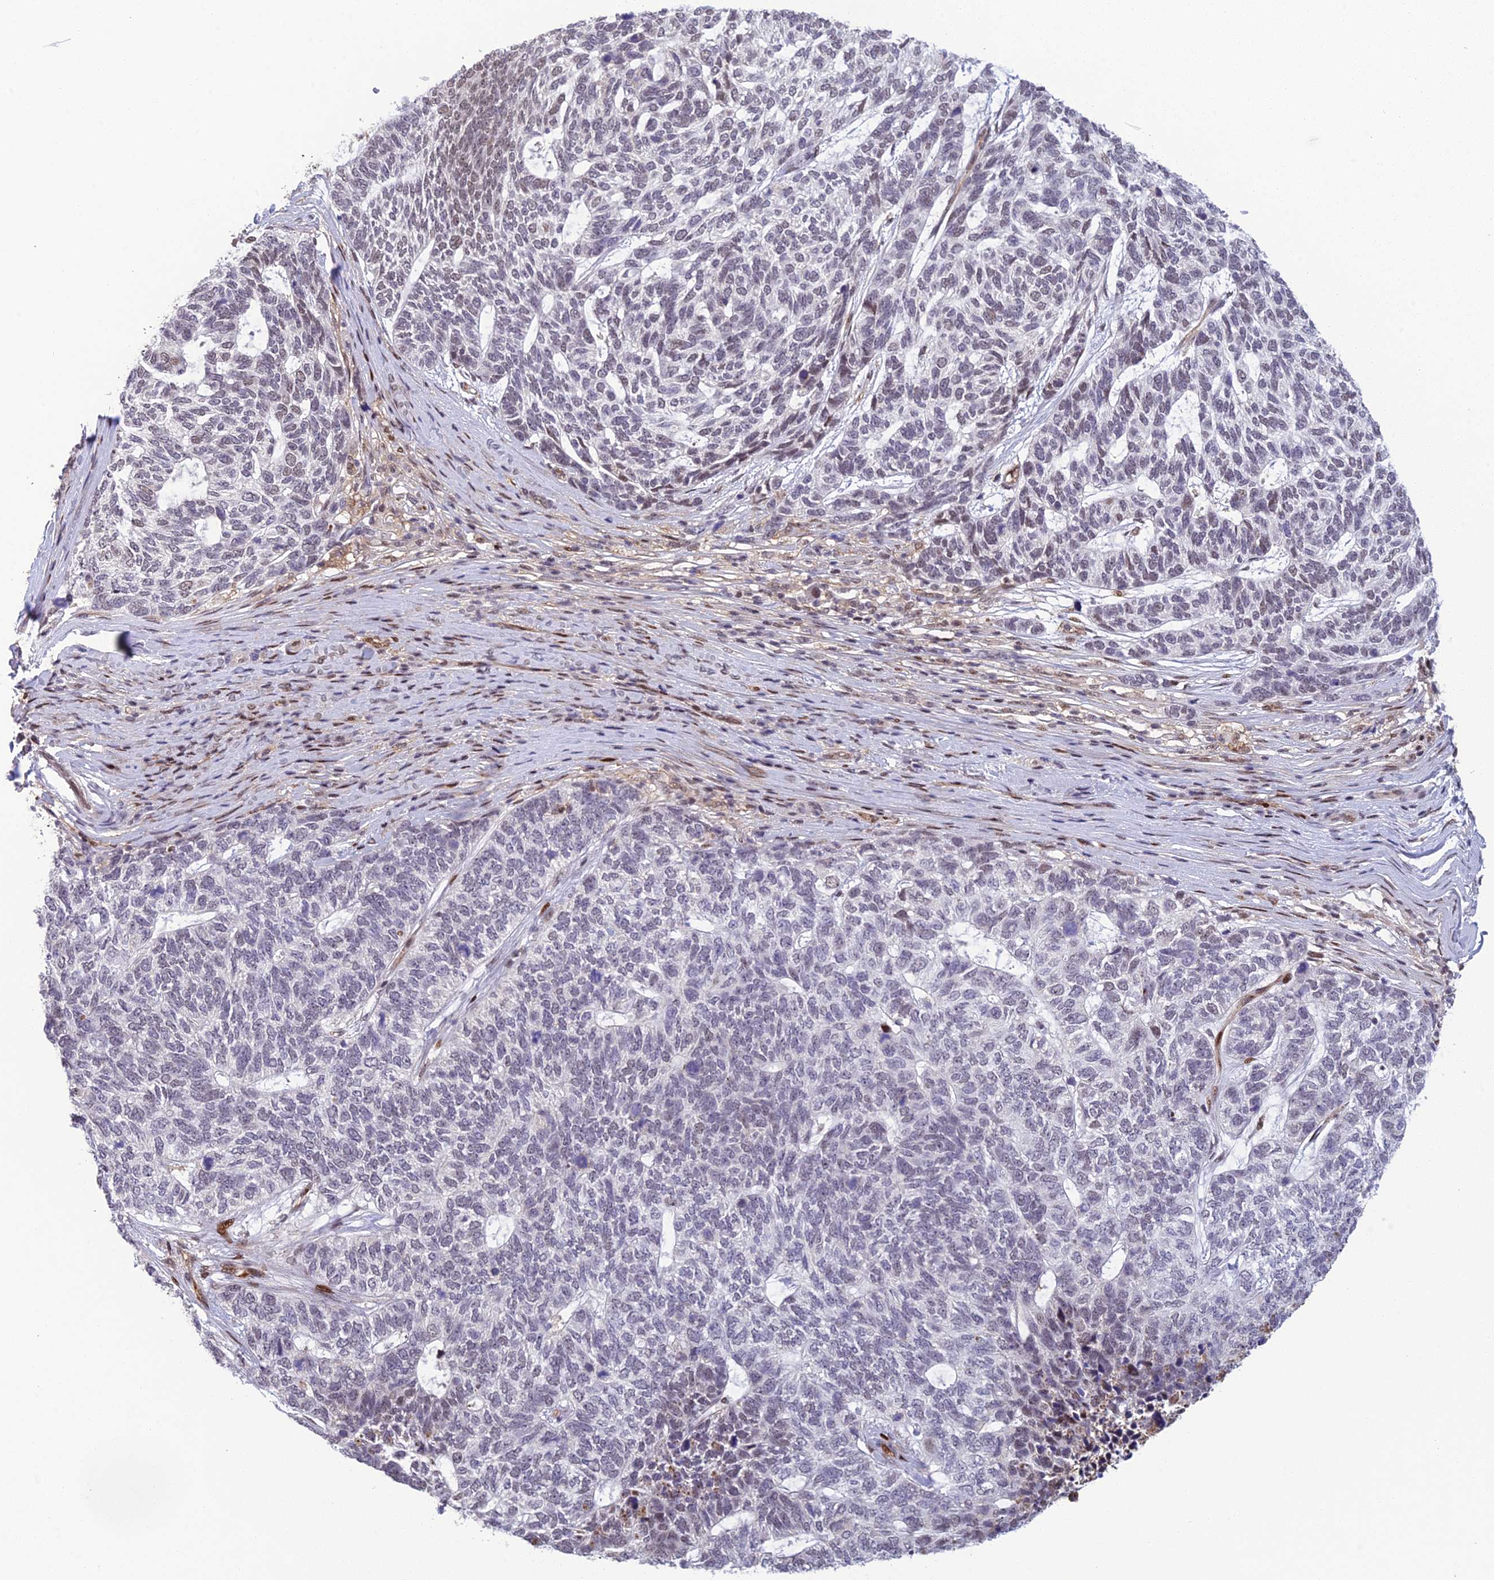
{"staining": {"intensity": "weak", "quantity": "<25%", "location": "nuclear"}, "tissue": "skin cancer", "cell_type": "Tumor cells", "image_type": "cancer", "snomed": [{"axis": "morphology", "description": "Basal cell carcinoma"}, {"axis": "topography", "description": "Skin"}], "caption": "An immunohistochemistry image of skin cancer is shown. There is no staining in tumor cells of skin cancer.", "gene": "RANBP3", "patient": {"sex": "female", "age": 65}}